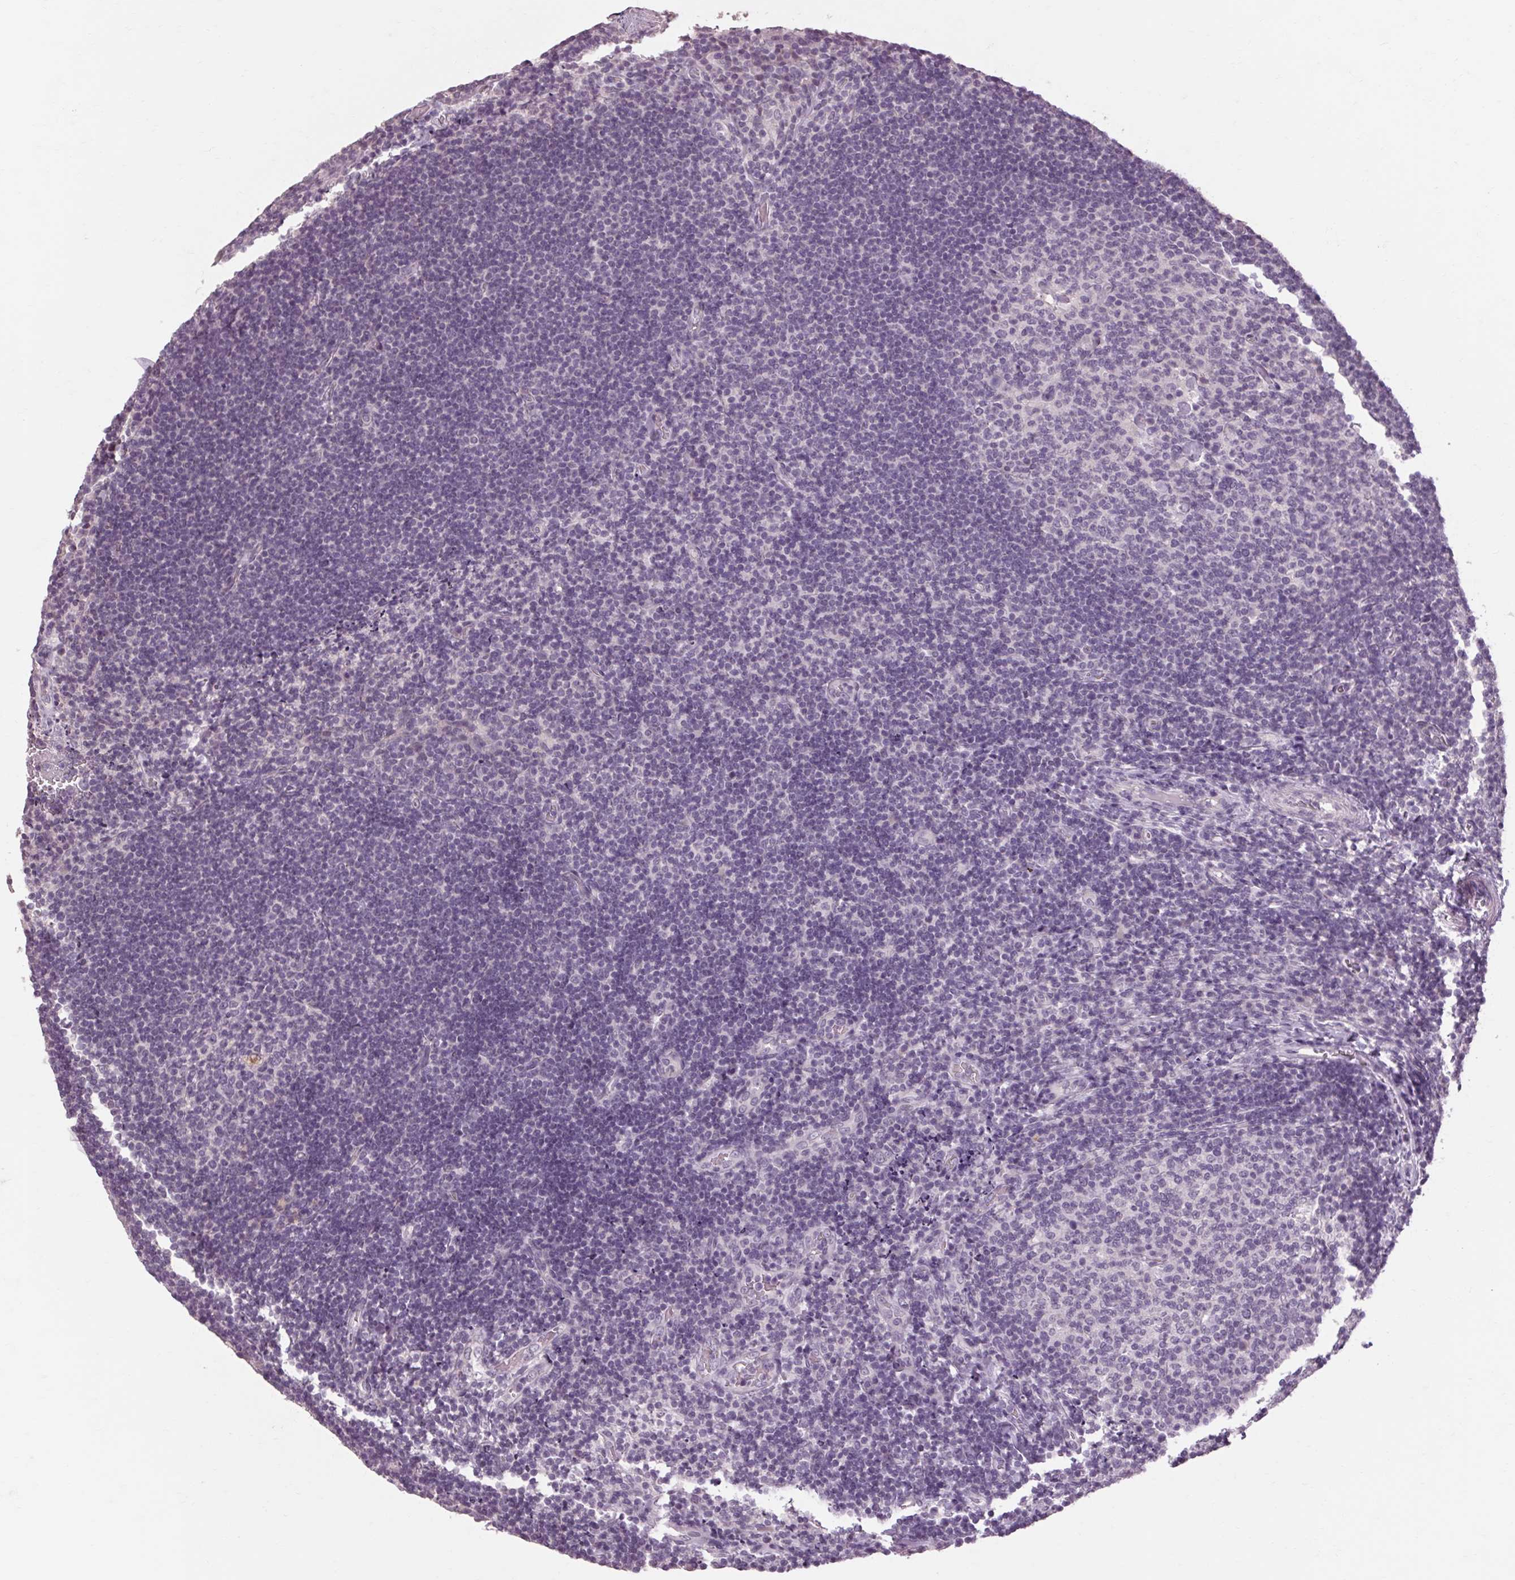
{"staining": {"intensity": "negative", "quantity": "none", "location": "none"}, "tissue": "tonsil", "cell_type": "Germinal center cells", "image_type": "normal", "snomed": [{"axis": "morphology", "description": "Normal tissue, NOS"}, {"axis": "topography", "description": "Tonsil"}], "caption": "This is a image of IHC staining of normal tonsil, which shows no positivity in germinal center cells. (DAB IHC, high magnification).", "gene": "POMC", "patient": {"sex": "female", "age": 10}}